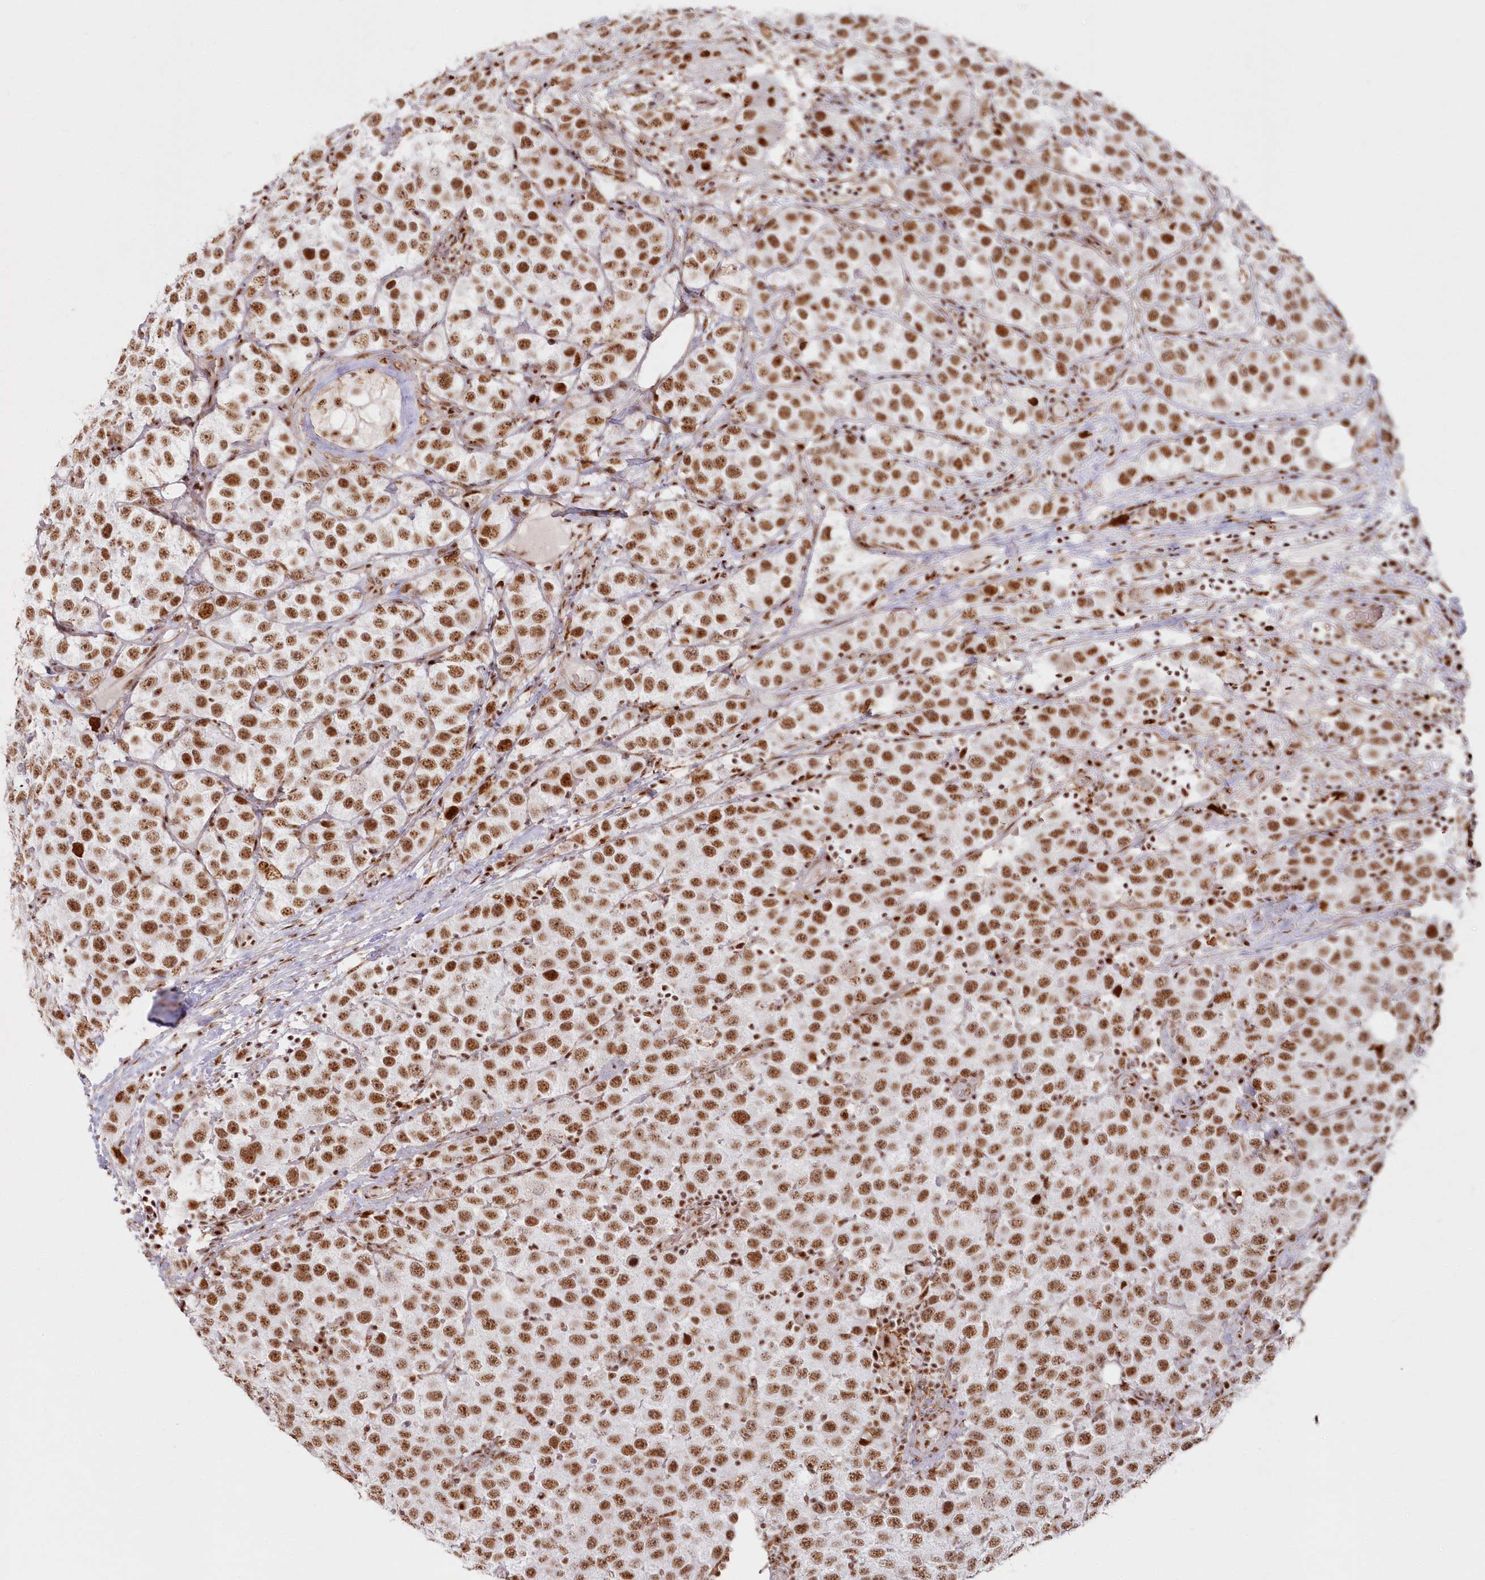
{"staining": {"intensity": "moderate", "quantity": ">75%", "location": "nuclear"}, "tissue": "testis cancer", "cell_type": "Tumor cells", "image_type": "cancer", "snomed": [{"axis": "morphology", "description": "Seminoma, NOS"}, {"axis": "topography", "description": "Testis"}], "caption": "Immunohistochemical staining of human testis seminoma displays medium levels of moderate nuclear protein expression in about >75% of tumor cells.", "gene": "DDX46", "patient": {"sex": "male", "age": 28}}